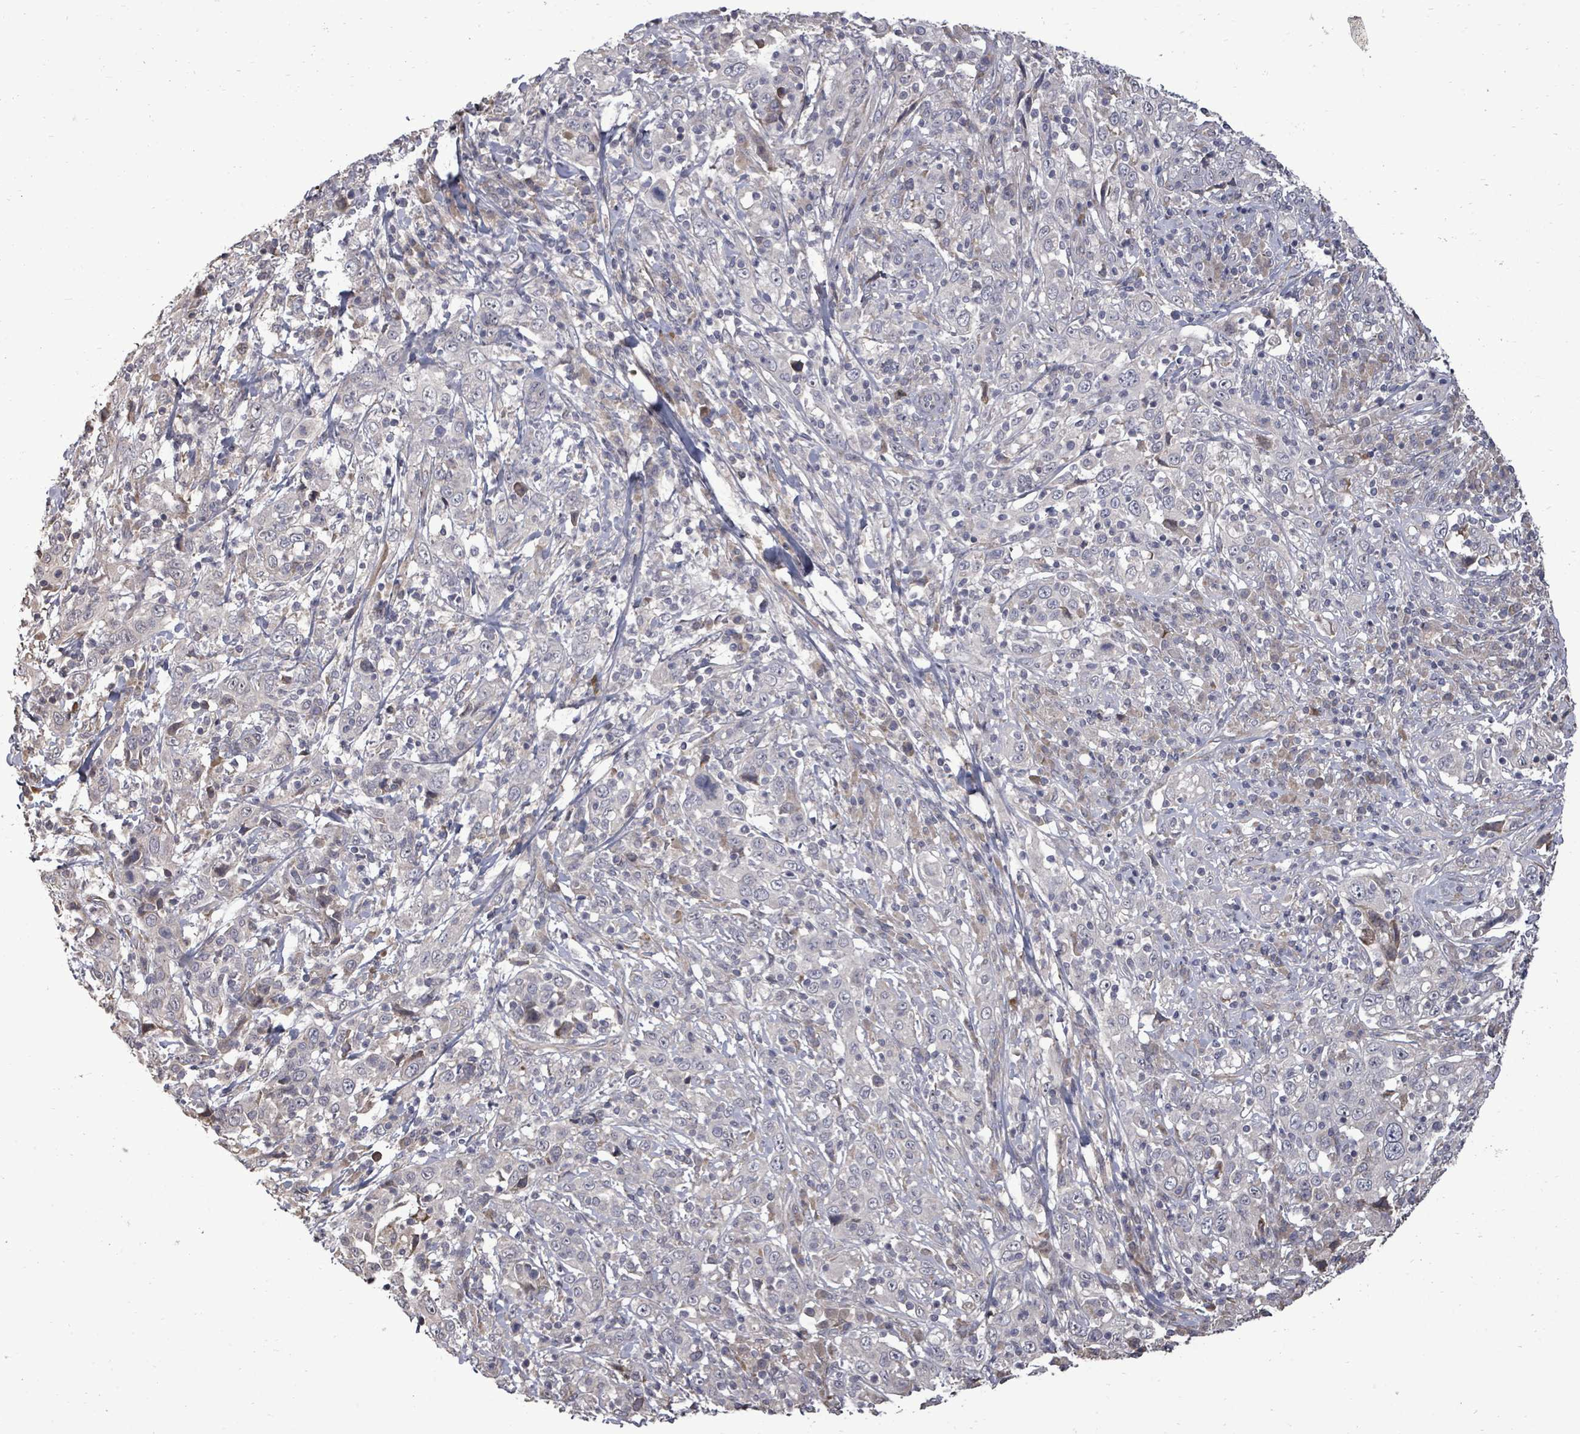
{"staining": {"intensity": "negative", "quantity": "none", "location": "none"}, "tissue": "cervical cancer", "cell_type": "Tumor cells", "image_type": "cancer", "snomed": [{"axis": "morphology", "description": "Squamous cell carcinoma, NOS"}, {"axis": "topography", "description": "Cervix"}], "caption": "This is a histopathology image of immunohistochemistry (IHC) staining of cervical cancer (squamous cell carcinoma), which shows no positivity in tumor cells.", "gene": "POMGNT2", "patient": {"sex": "female", "age": 46}}